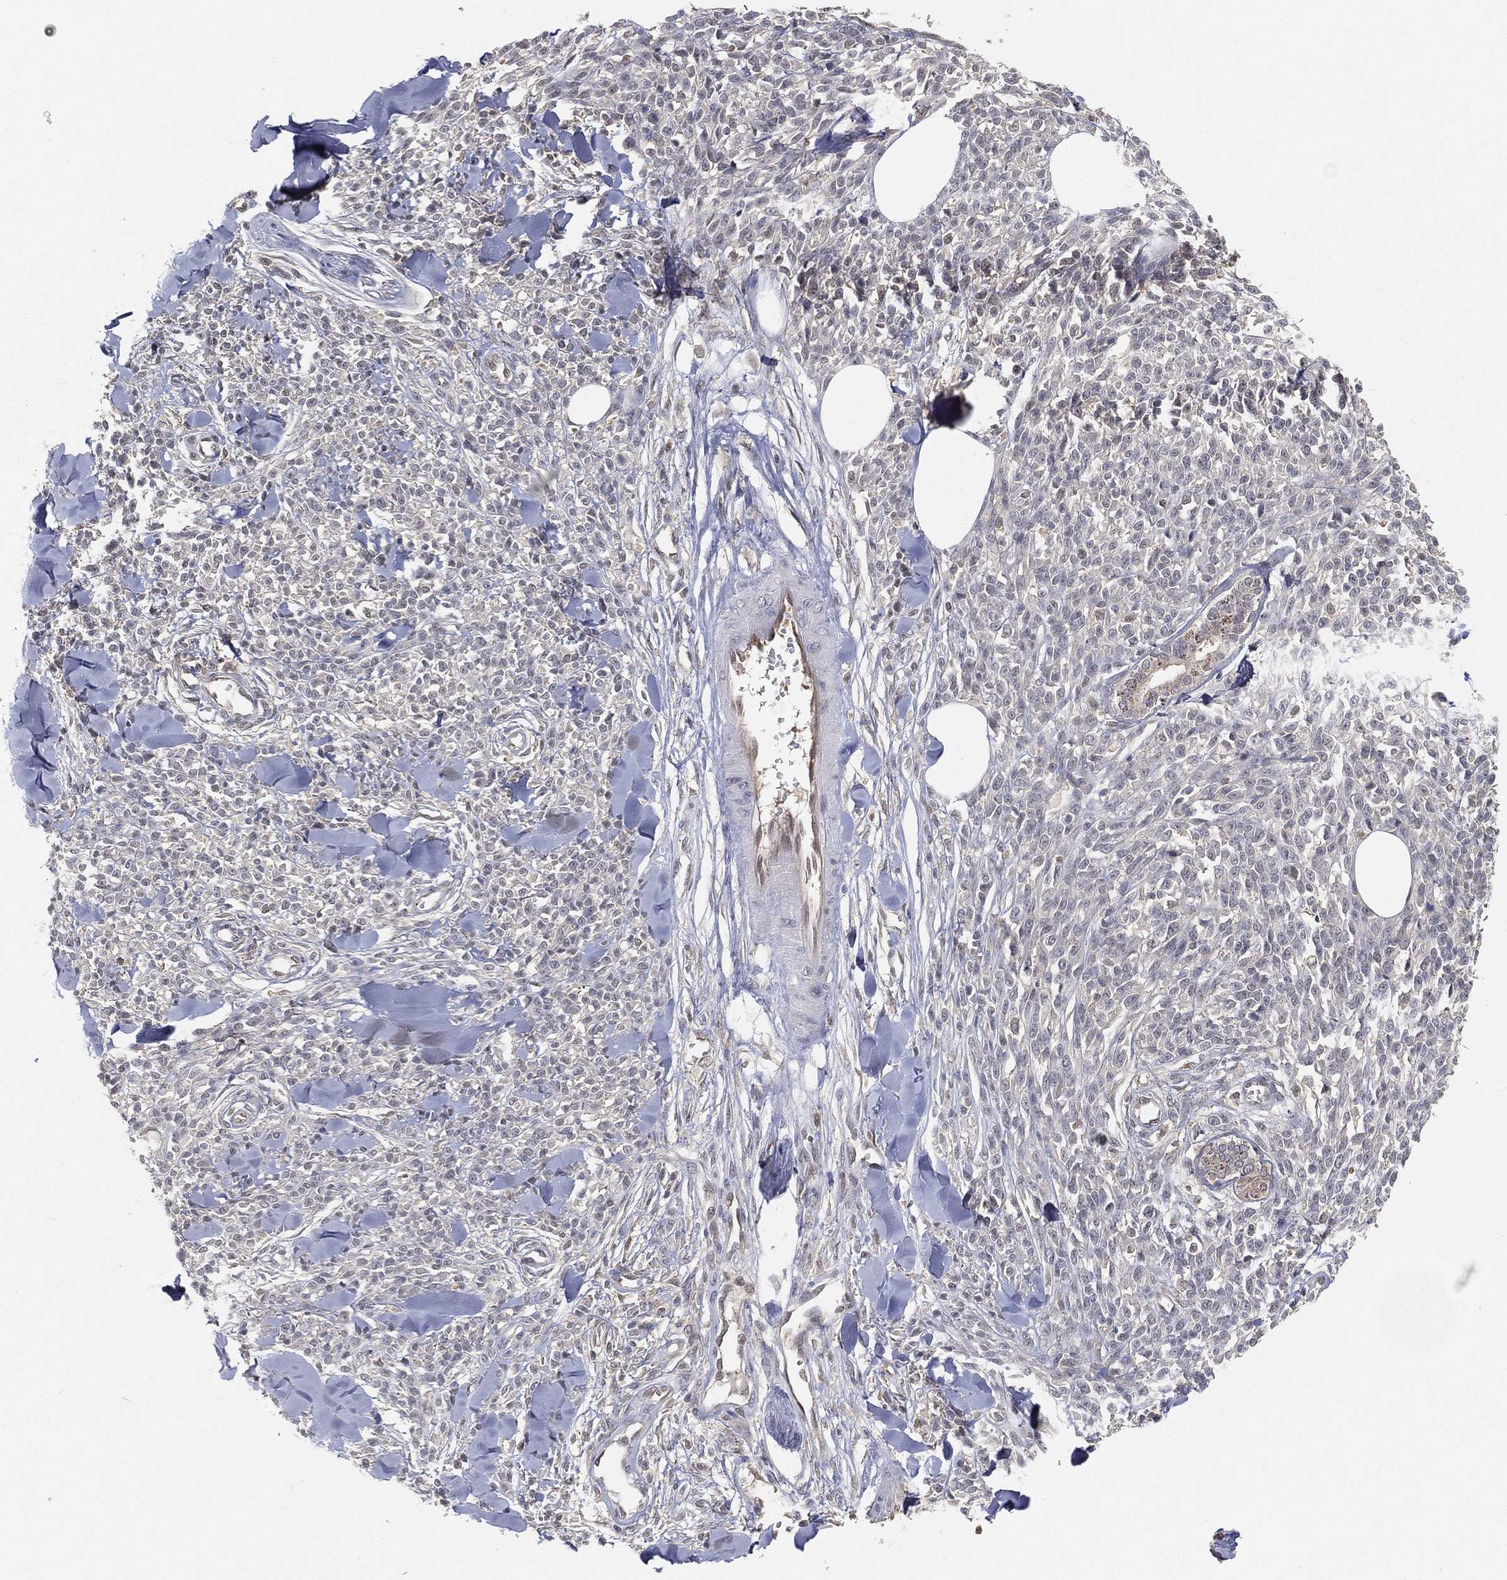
{"staining": {"intensity": "negative", "quantity": "none", "location": "none"}, "tissue": "melanoma", "cell_type": "Tumor cells", "image_type": "cancer", "snomed": [{"axis": "morphology", "description": "Malignant melanoma, NOS"}, {"axis": "topography", "description": "Skin"}, {"axis": "topography", "description": "Skin of trunk"}], "caption": "The immunohistochemistry photomicrograph has no significant staining in tumor cells of malignant melanoma tissue.", "gene": "MAPK1", "patient": {"sex": "male", "age": 74}}